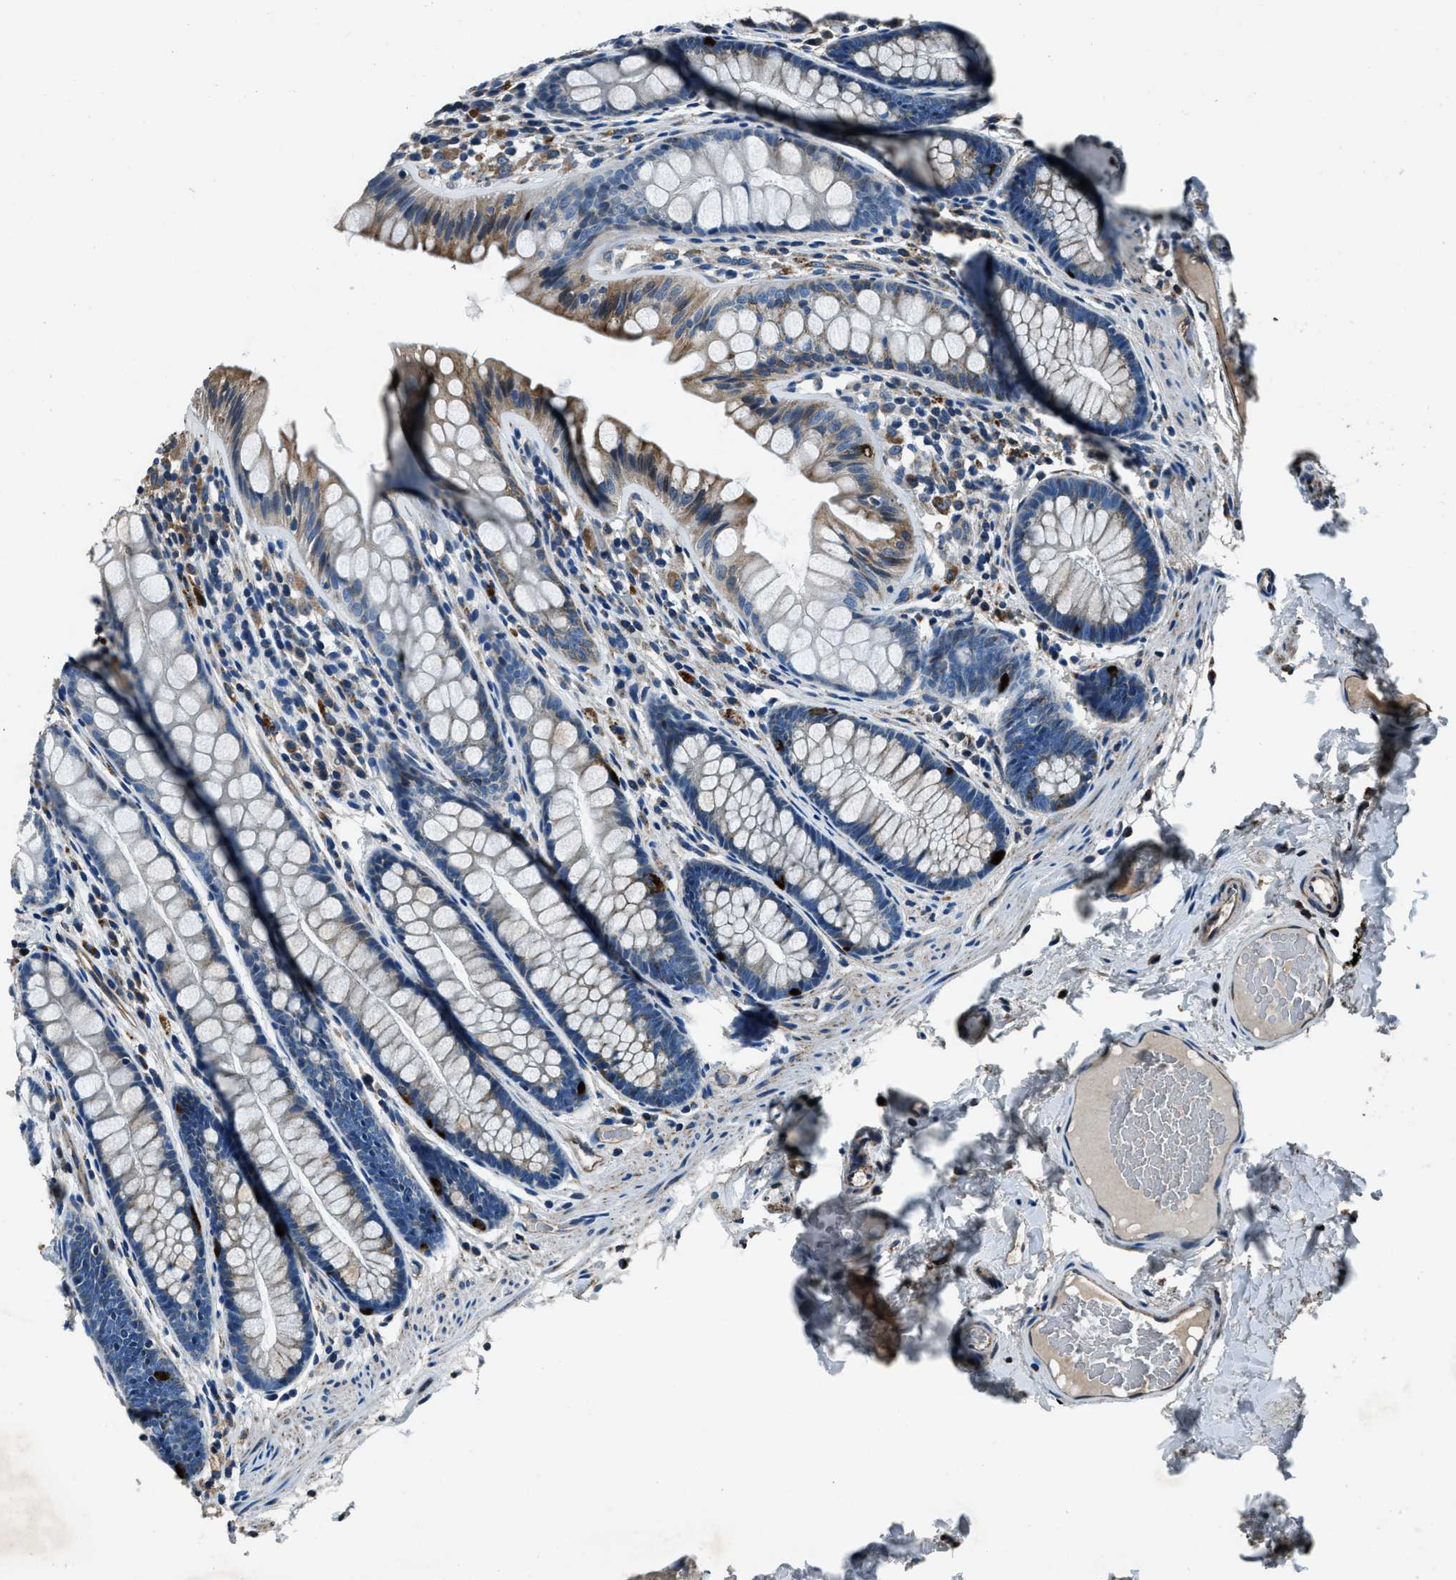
{"staining": {"intensity": "moderate", "quantity": ">75%", "location": "cytoplasmic/membranous"}, "tissue": "colon", "cell_type": "Endothelial cells", "image_type": "normal", "snomed": [{"axis": "morphology", "description": "Normal tissue, NOS"}, {"axis": "topography", "description": "Colon"}], "caption": "Brown immunohistochemical staining in normal colon shows moderate cytoplasmic/membranous staining in approximately >75% of endothelial cells.", "gene": "OGDH", "patient": {"sex": "female", "age": 56}}